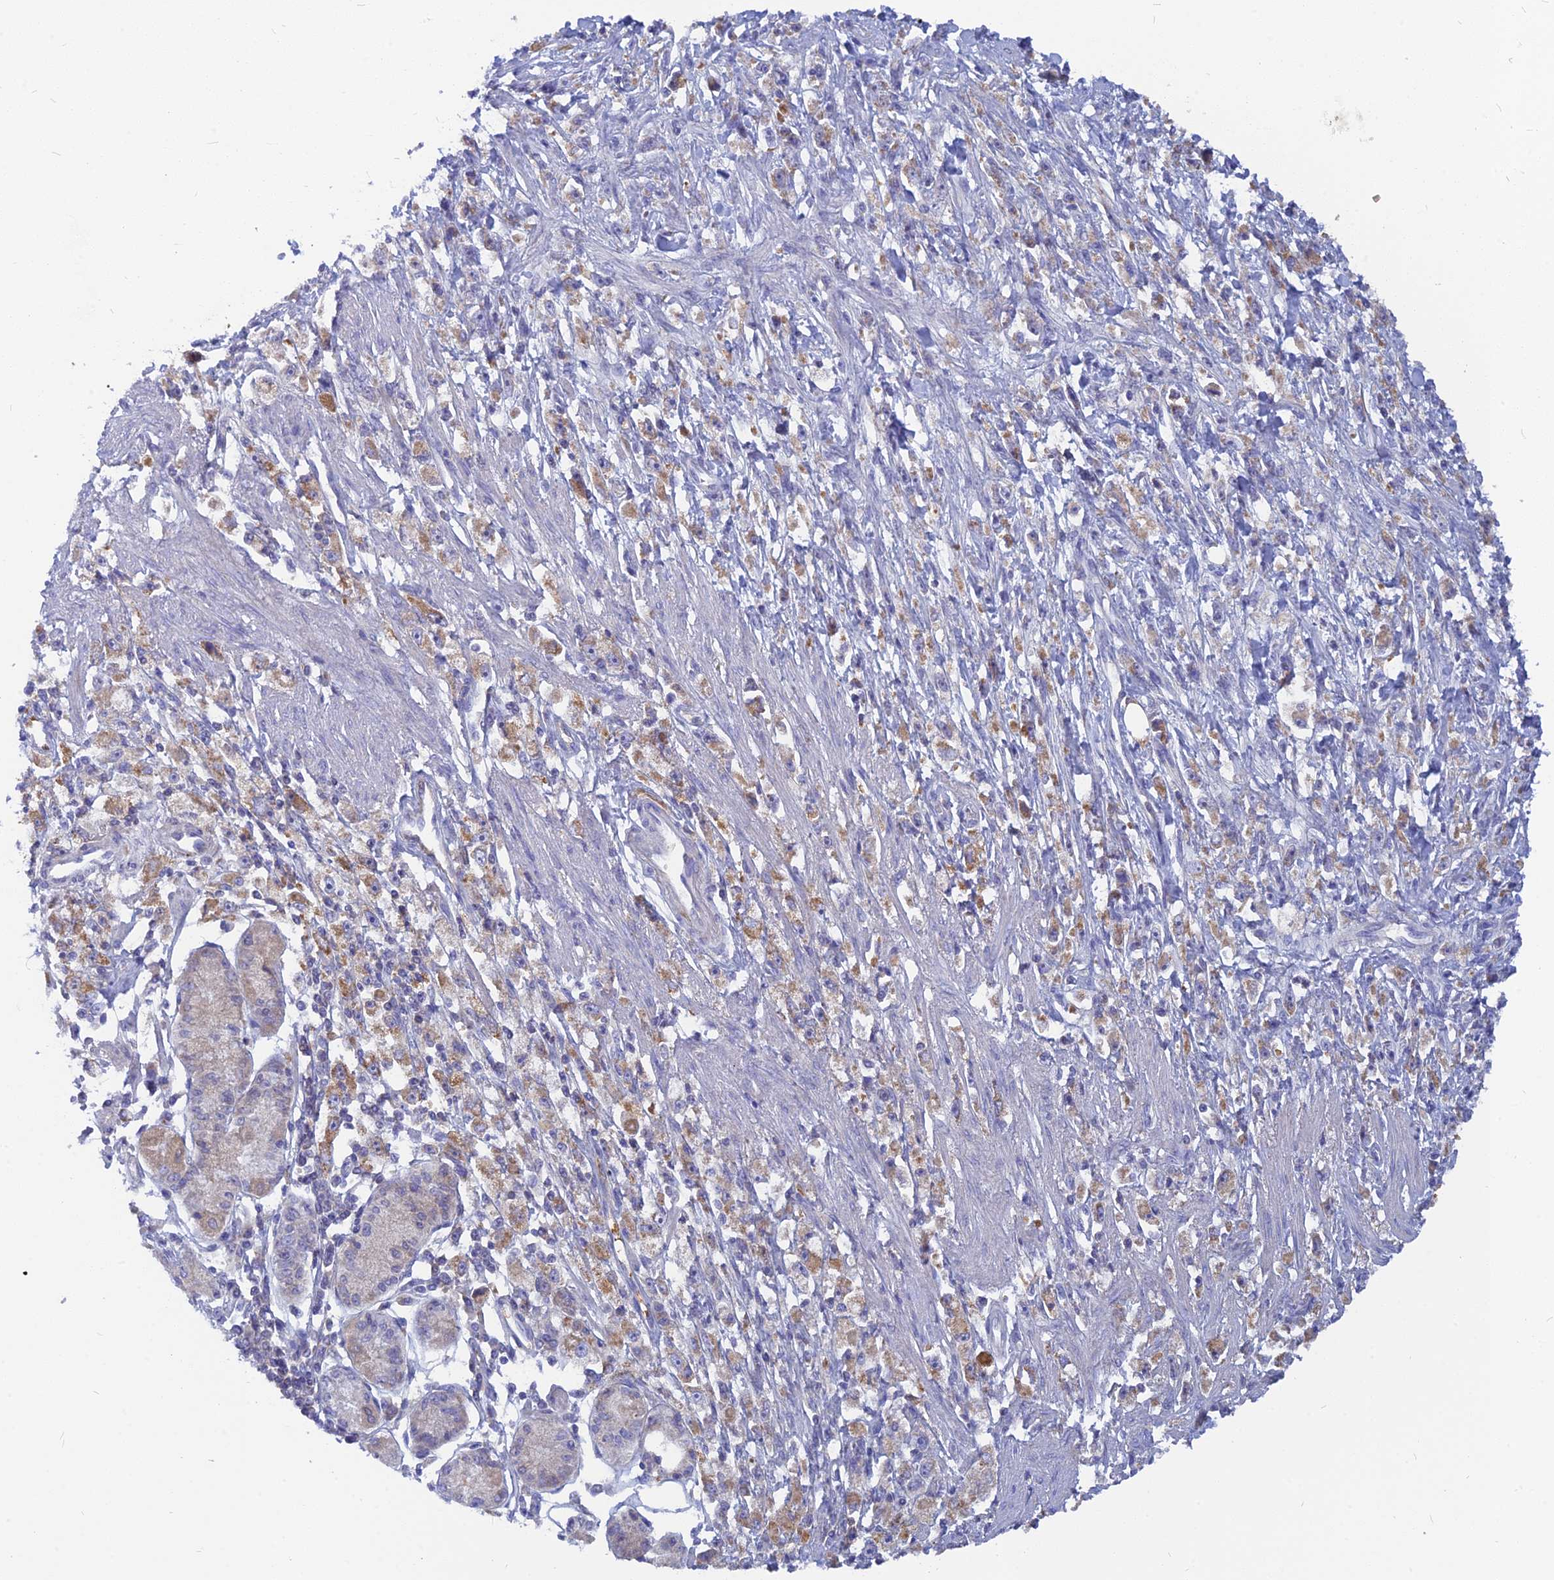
{"staining": {"intensity": "moderate", "quantity": "25%-75%", "location": "cytoplasmic/membranous"}, "tissue": "stomach cancer", "cell_type": "Tumor cells", "image_type": "cancer", "snomed": [{"axis": "morphology", "description": "Adenocarcinoma, NOS"}, {"axis": "topography", "description": "Stomach"}], "caption": "Stomach cancer tissue exhibits moderate cytoplasmic/membranous positivity in approximately 25%-75% of tumor cells", "gene": "CACNA1B", "patient": {"sex": "female", "age": 59}}